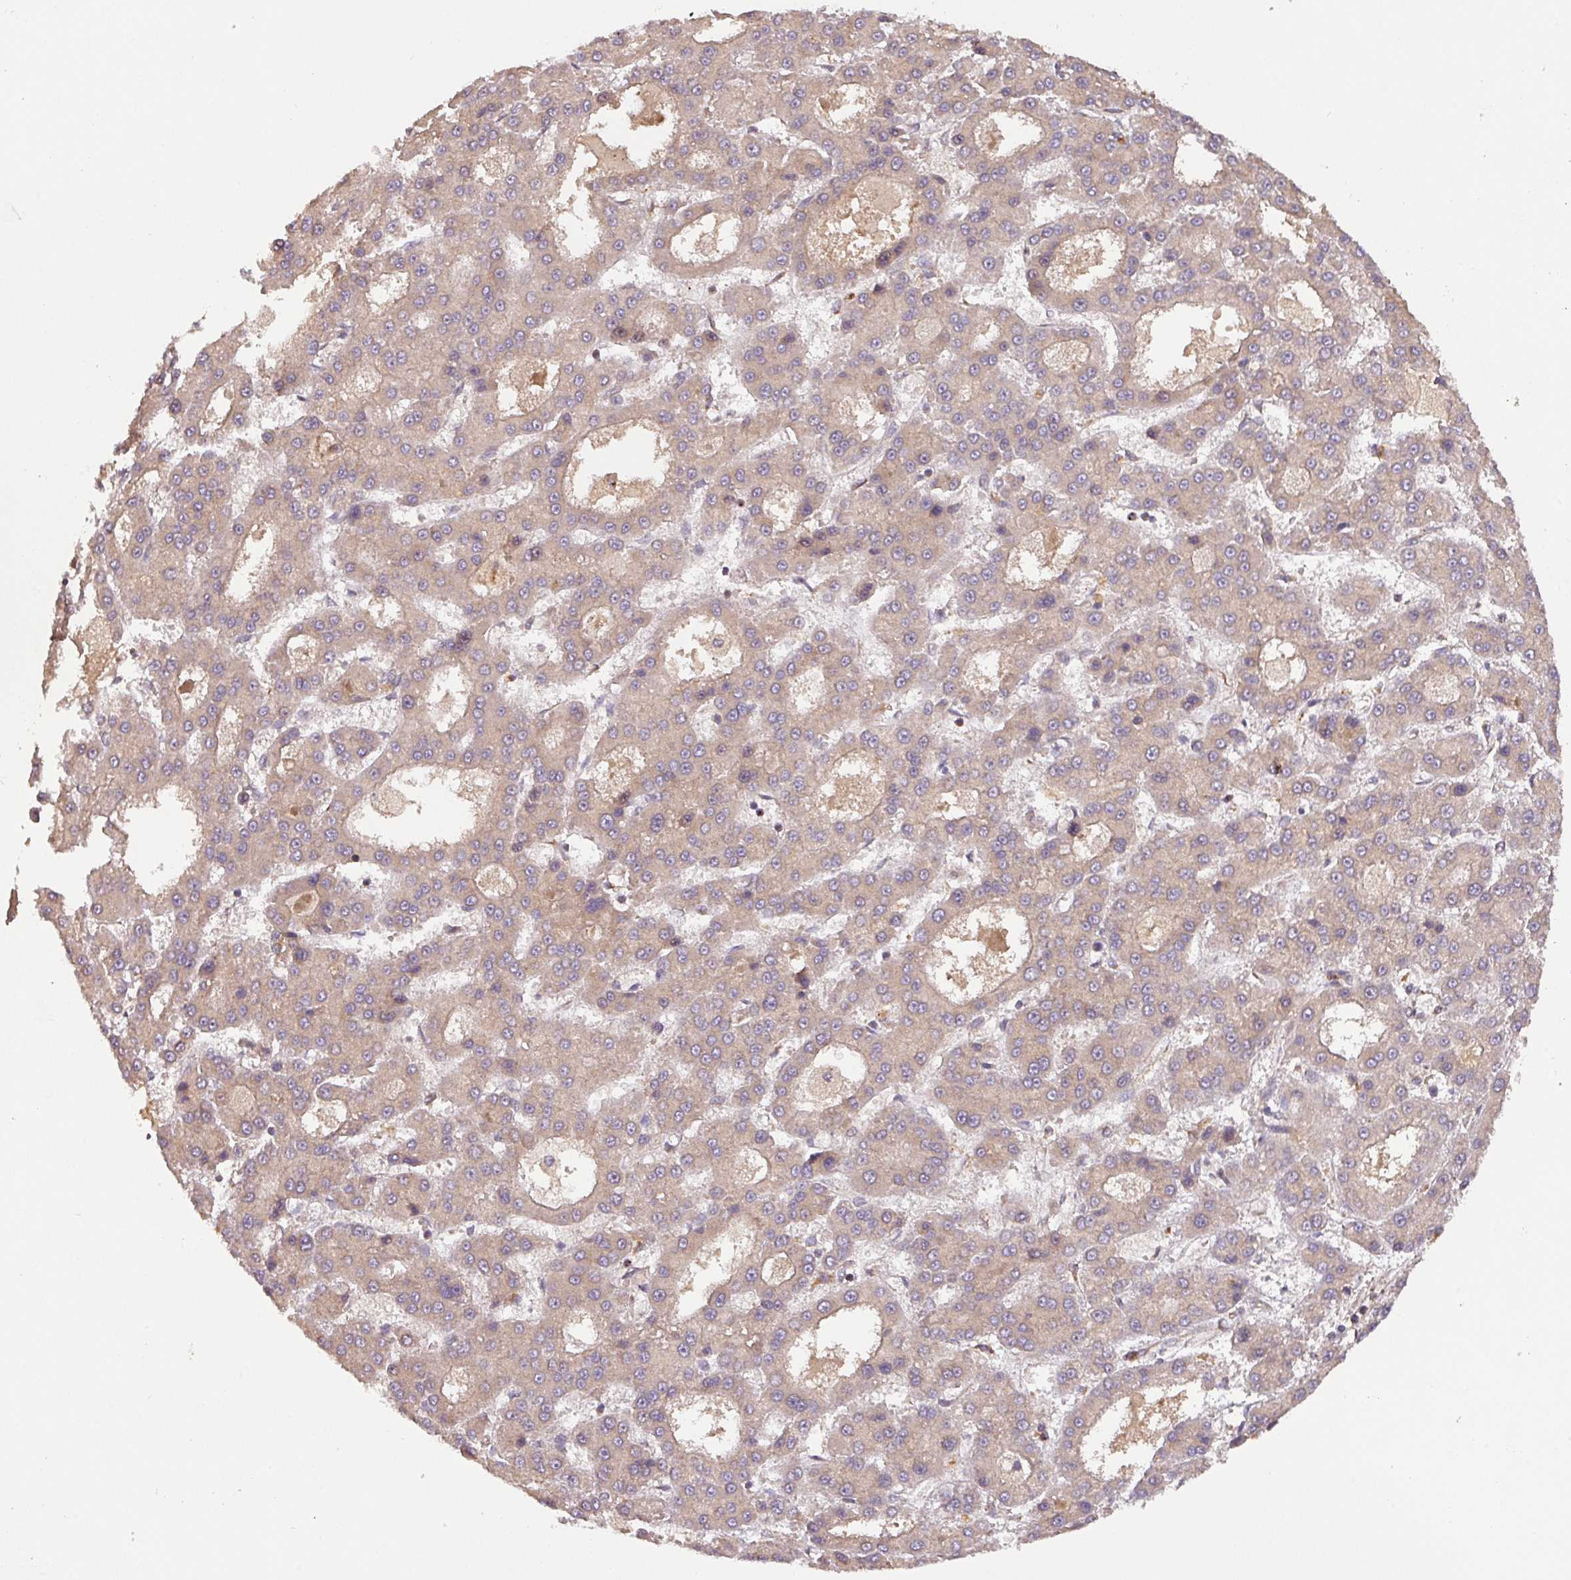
{"staining": {"intensity": "weak", "quantity": "<25%", "location": "cytoplasmic/membranous"}, "tissue": "liver cancer", "cell_type": "Tumor cells", "image_type": "cancer", "snomed": [{"axis": "morphology", "description": "Carcinoma, Hepatocellular, NOS"}, {"axis": "topography", "description": "Liver"}], "caption": "Immunohistochemical staining of human liver cancer (hepatocellular carcinoma) reveals no significant expression in tumor cells. (DAB immunohistochemistry (IHC) with hematoxylin counter stain).", "gene": "ART1", "patient": {"sex": "male", "age": 70}}